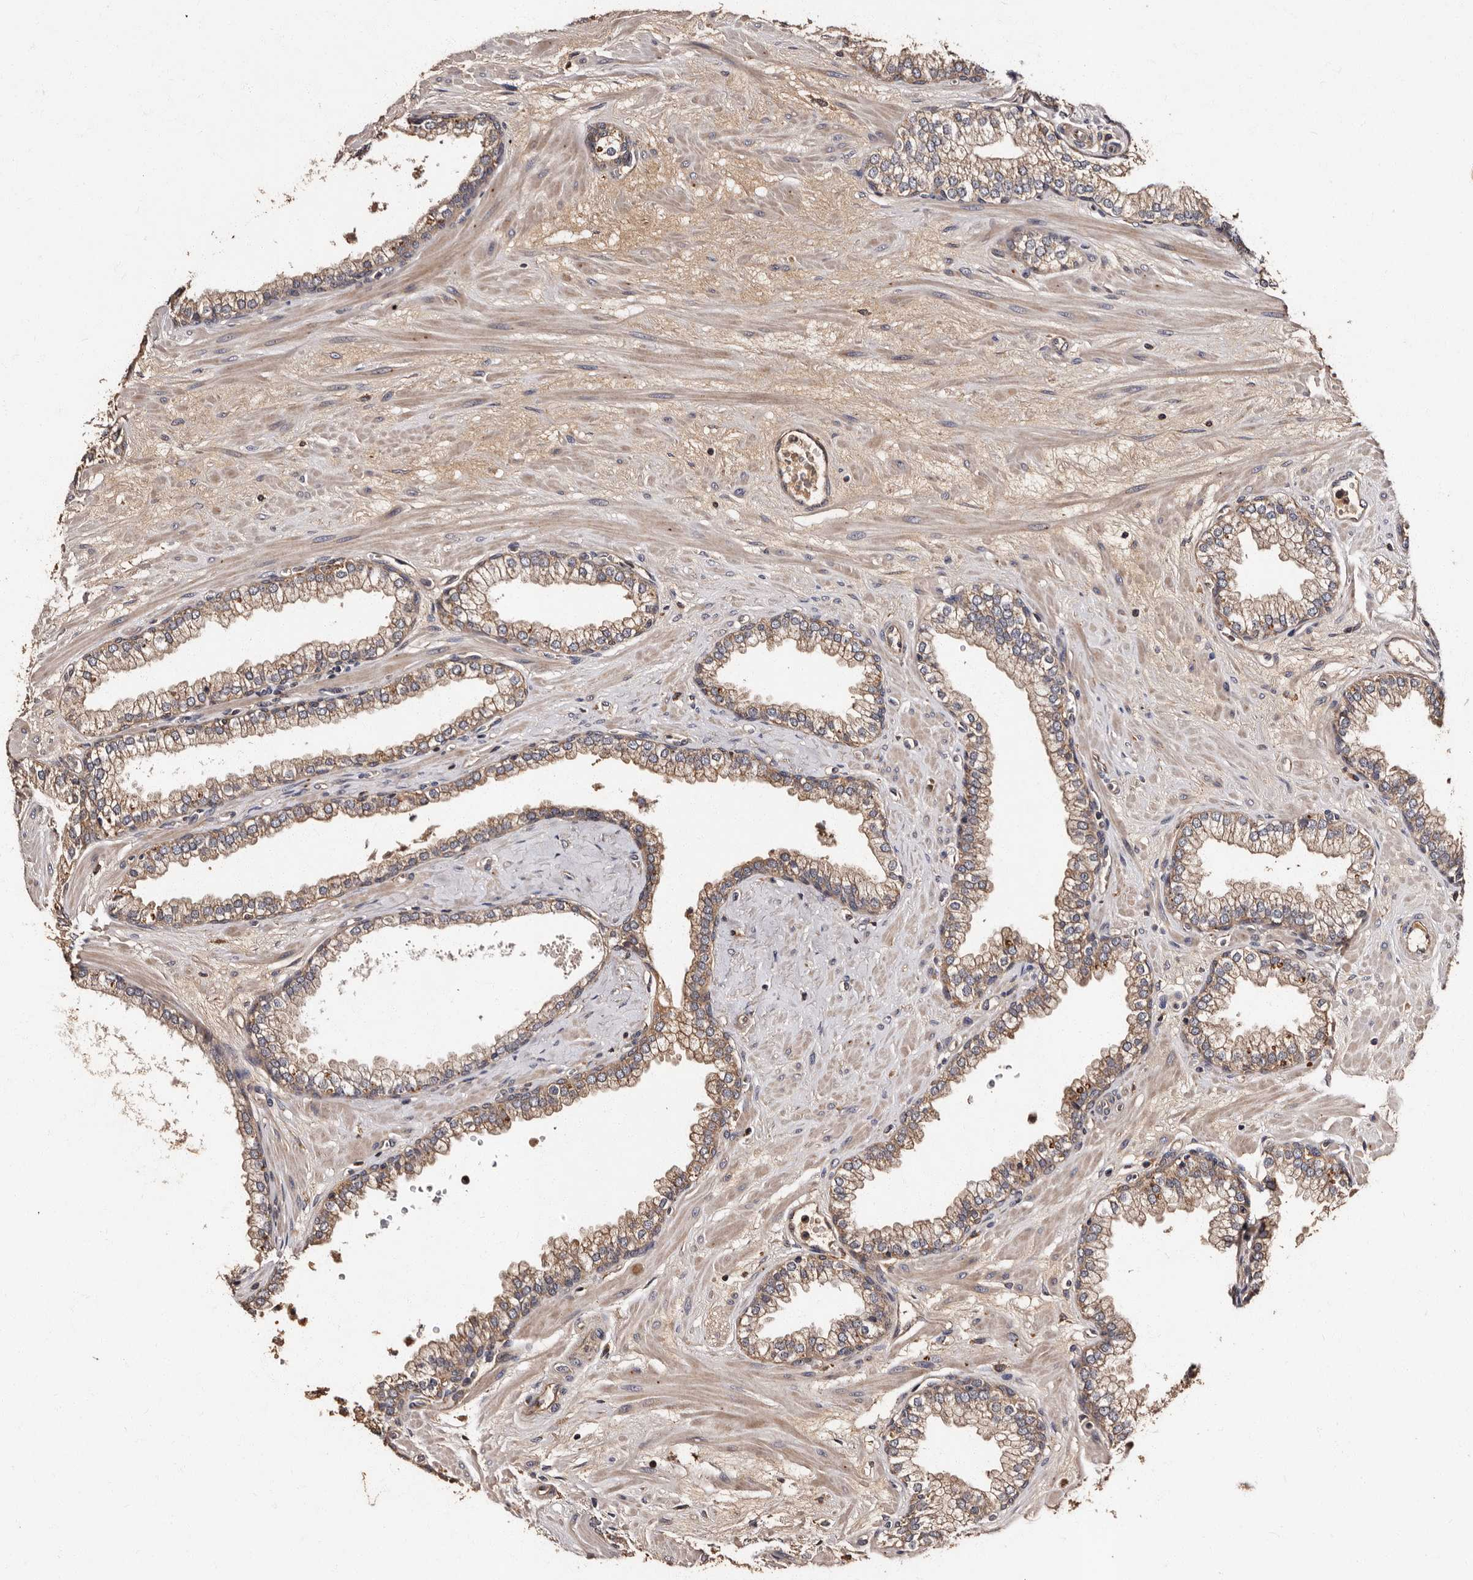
{"staining": {"intensity": "moderate", "quantity": ">75%", "location": "cytoplasmic/membranous"}, "tissue": "prostate", "cell_type": "Glandular cells", "image_type": "normal", "snomed": [{"axis": "morphology", "description": "Normal tissue, NOS"}, {"axis": "morphology", "description": "Urothelial carcinoma, Low grade"}, {"axis": "topography", "description": "Urinary bladder"}, {"axis": "topography", "description": "Prostate"}], "caption": "The histopathology image exhibits a brown stain indicating the presence of a protein in the cytoplasmic/membranous of glandular cells in prostate. The staining is performed using DAB (3,3'-diaminobenzidine) brown chromogen to label protein expression. The nuclei are counter-stained blue using hematoxylin.", "gene": "ADCK5", "patient": {"sex": "male", "age": 60}}